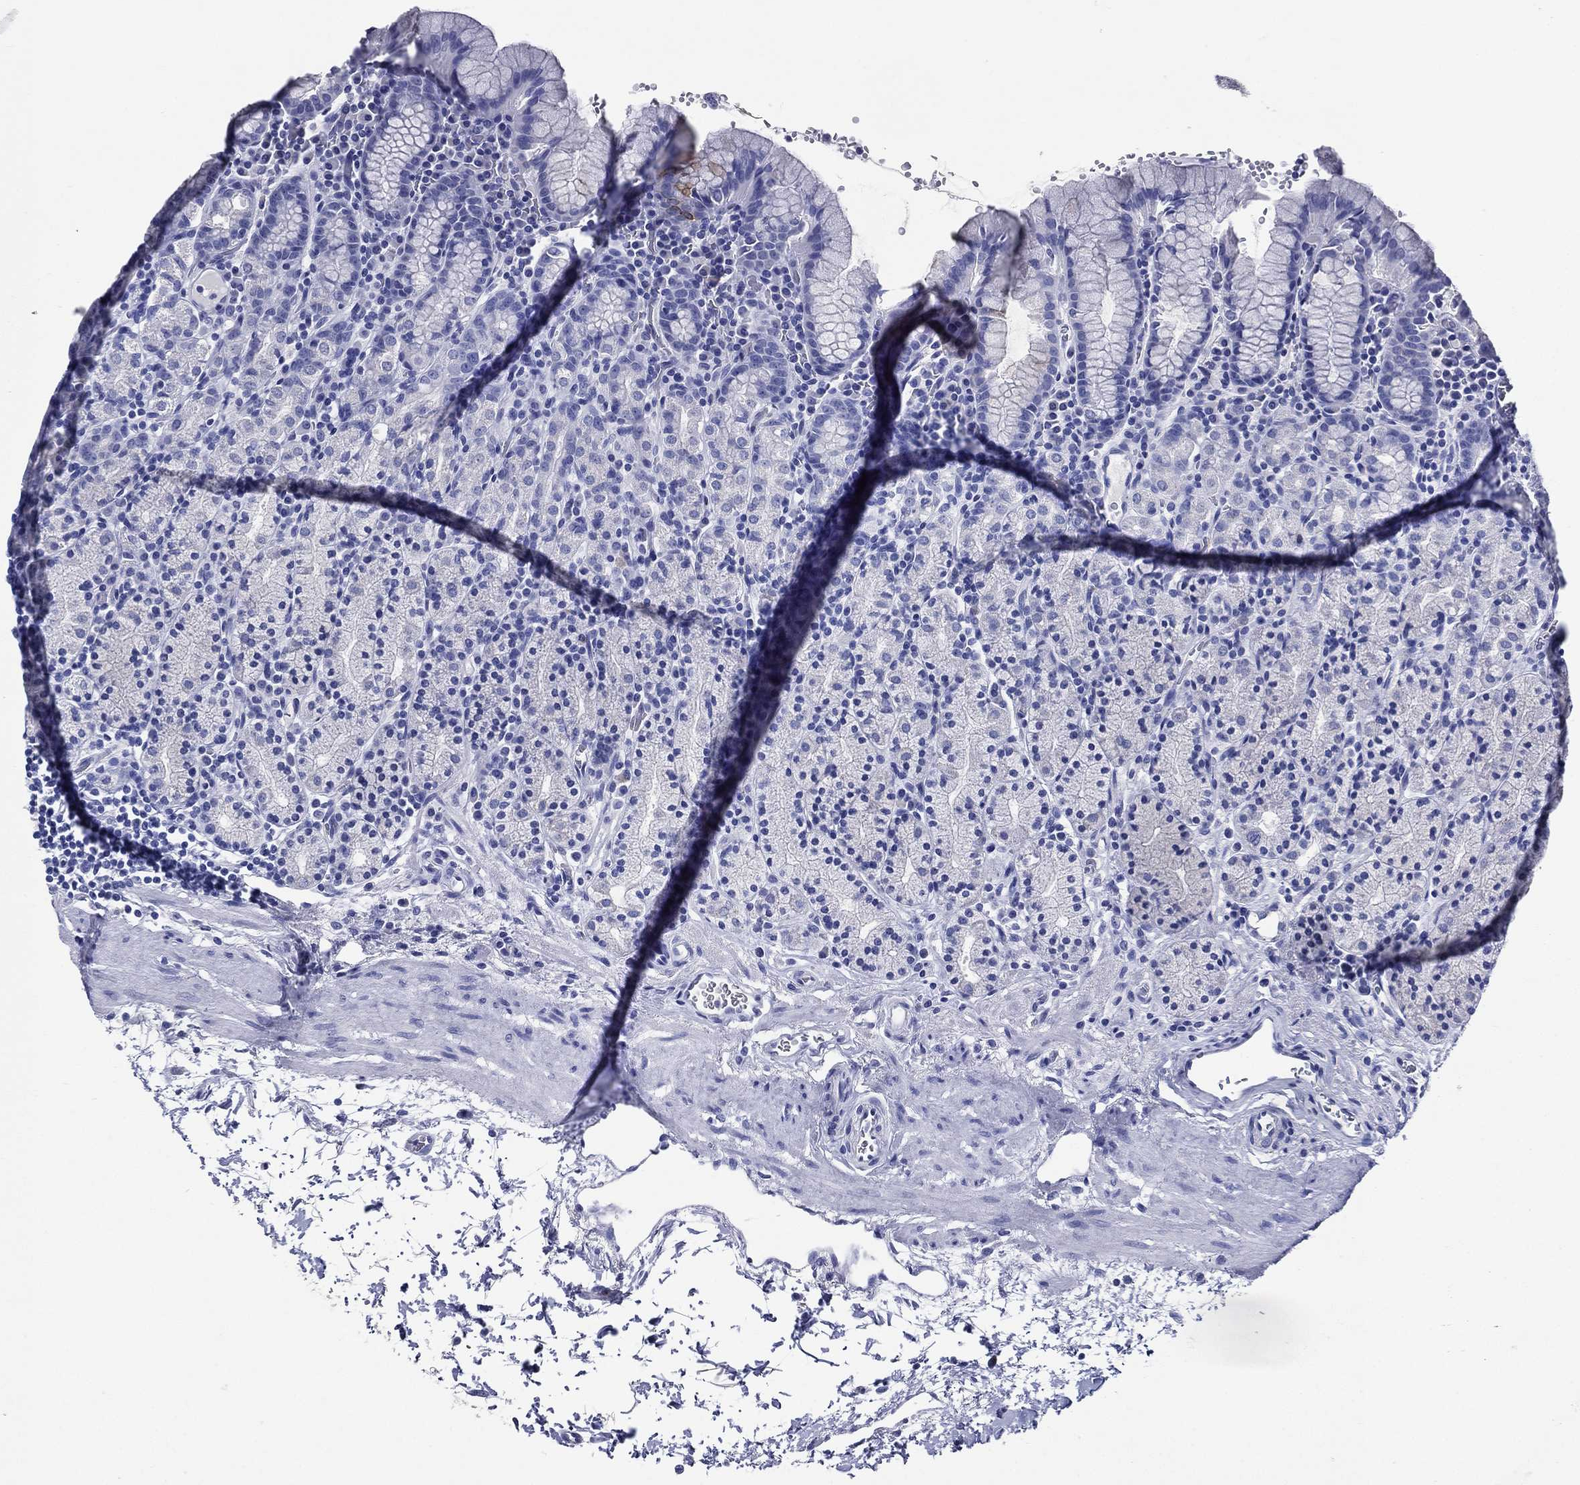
{"staining": {"intensity": "negative", "quantity": "none", "location": "none"}, "tissue": "stomach", "cell_type": "Glandular cells", "image_type": "normal", "snomed": [{"axis": "morphology", "description": "Normal tissue, NOS"}, {"axis": "topography", "description": "Stomach, upper"}, {"axis": "topography", "description": "Stomach"}], "caption": "DAB (3,3'-diaminobenzidine) immunohistochemical staining of benign stomach demonstrates no significant expression in glandular cells.", "gene": "ACE2", "patient": {"sex": "male", "age": 62}}